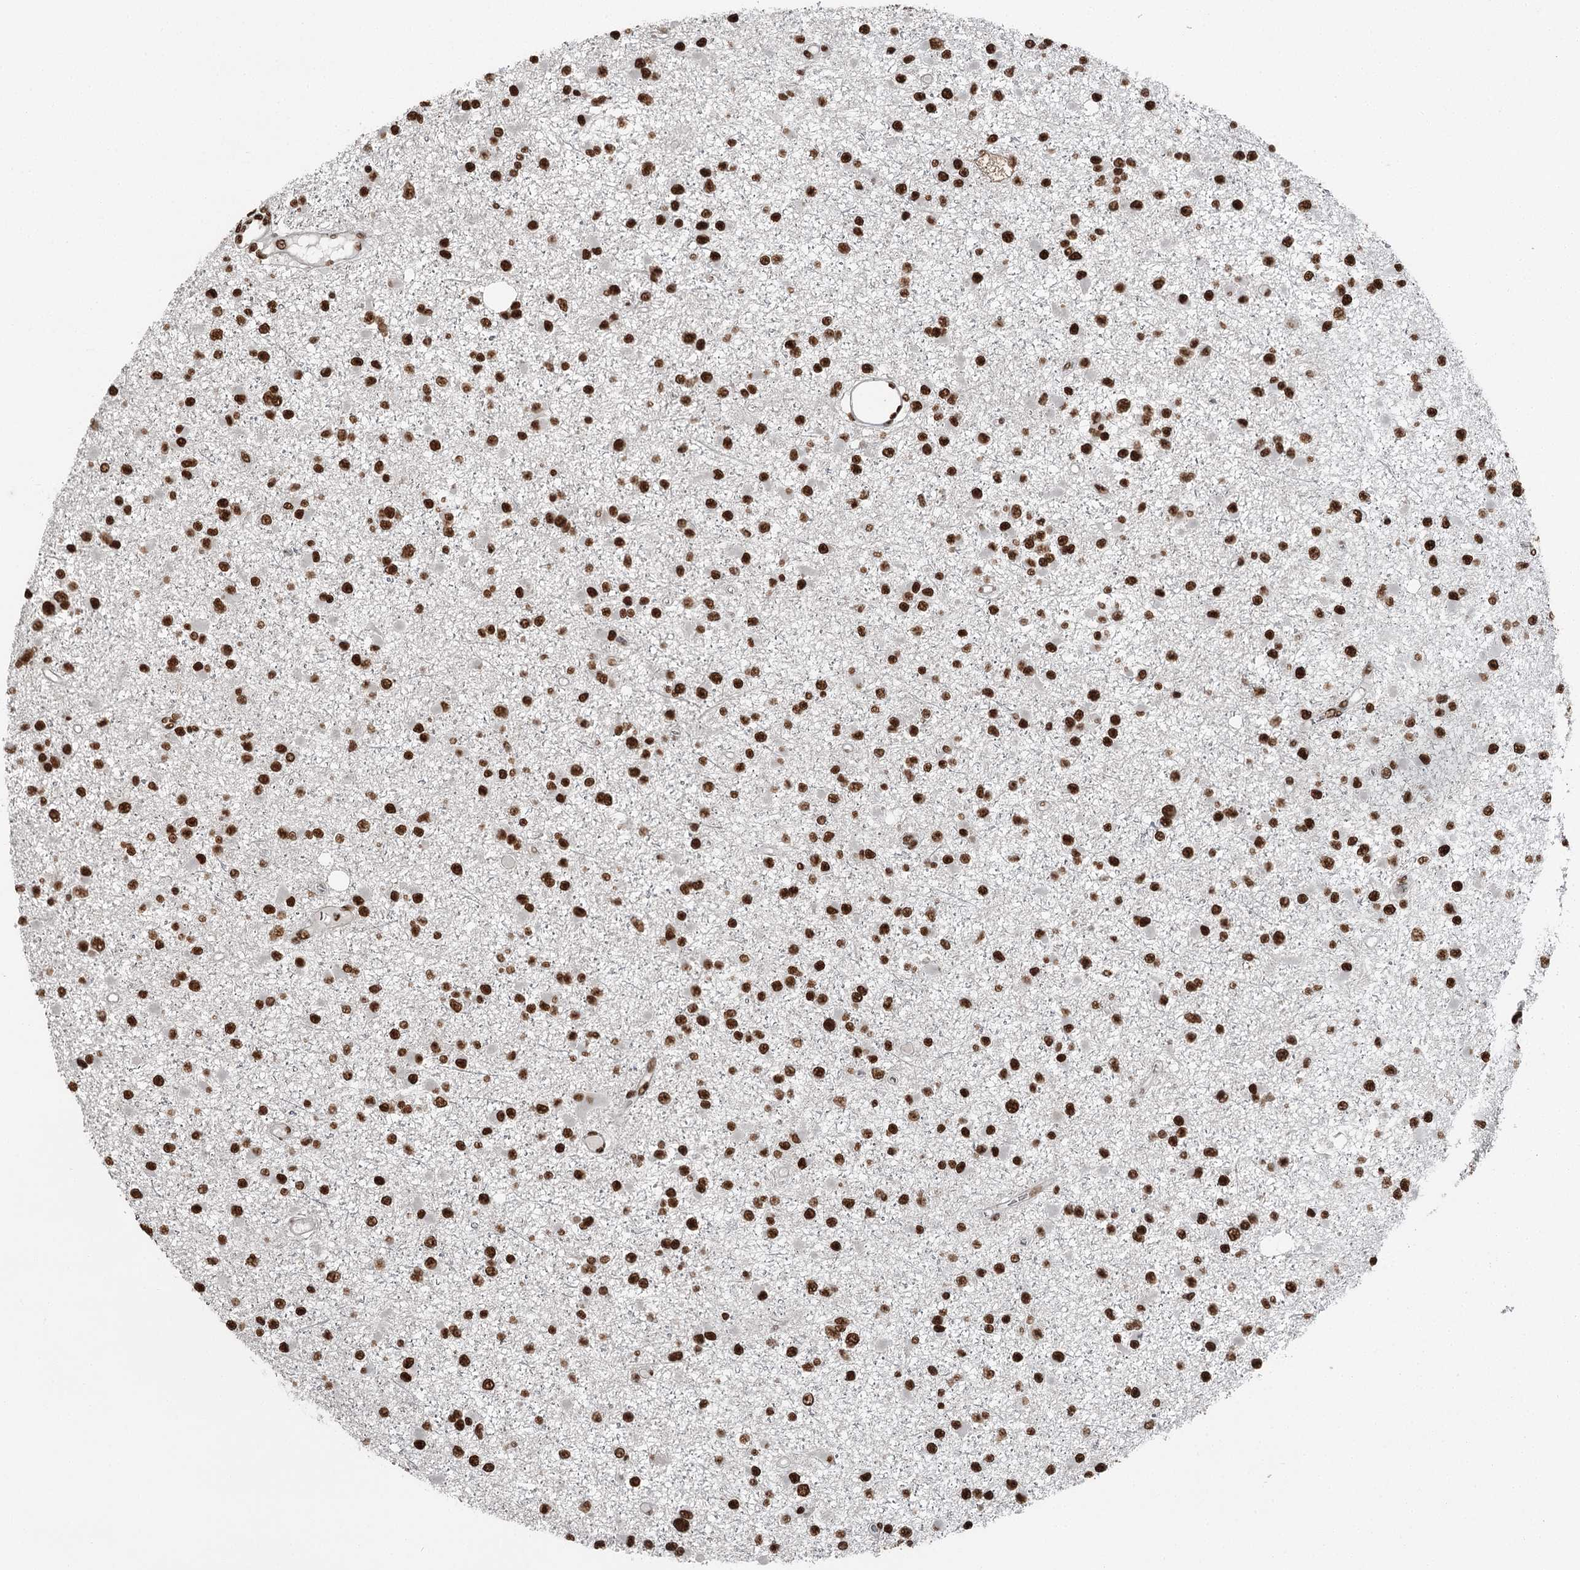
{"staining": {"intensity": "strong", "quantity": ">75%", "location": "nuclear"}, "tissue": "glioma", "cell_type": "Tumor cells", "image_type": "cancer", "snomed": [{"axis": "morphology", "description": "Glioma, malignant, Low grade"}, {"axis": "topography", "description": "Brain"}], "caption": "DAB (3,3'-diaminobenzidine) immunohistochemical staining of malignant glioma (low-grade) shows strong nuclear protein positivity in about >75% of tumor cells.", "gene": "RBBP7", "patient": {"sex": "female", "age": 22}}